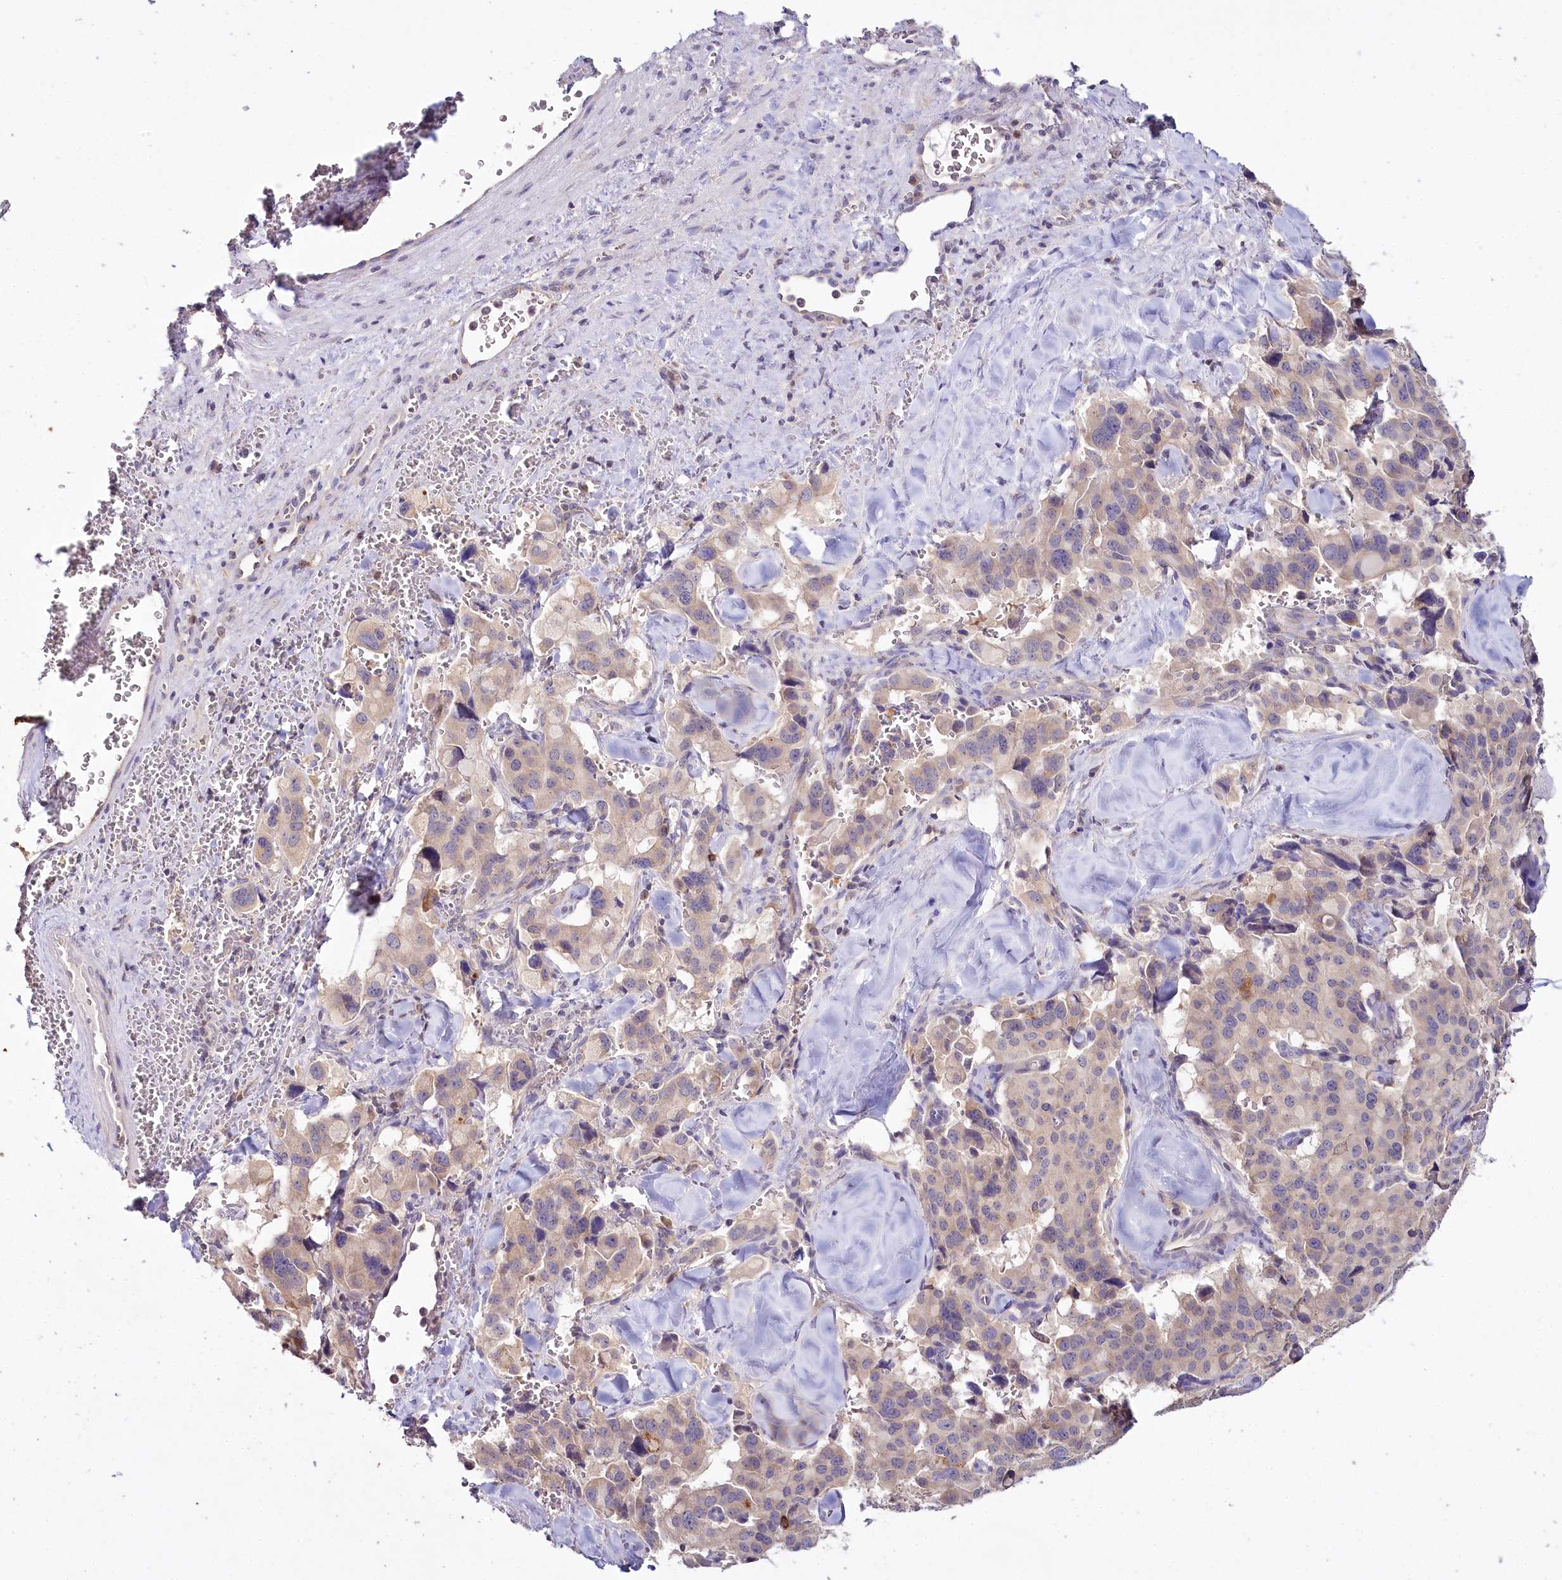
{"staining": {"intensity": "weak", "quantity": "<25%", "location": "cytoplasmic/membranous"}, "tissue": "pancreatic cancer", "cell_type": "Tumor cells", "image_type": "cancer", "snomed": [{"axis": "morphology", "description": "Adenocarcinoma, NOS"}, {"axis": "topography", "description": "Pancreas"}], "caption": "Immunohistochemistry (IHC) photomicrograph of human adenocarcinoma (pancreatic) stained for a protein (brown), which shows no staining in tumor cells.", "gene": "DAPK1", "patient": {"sex": "male", "age": 65}}